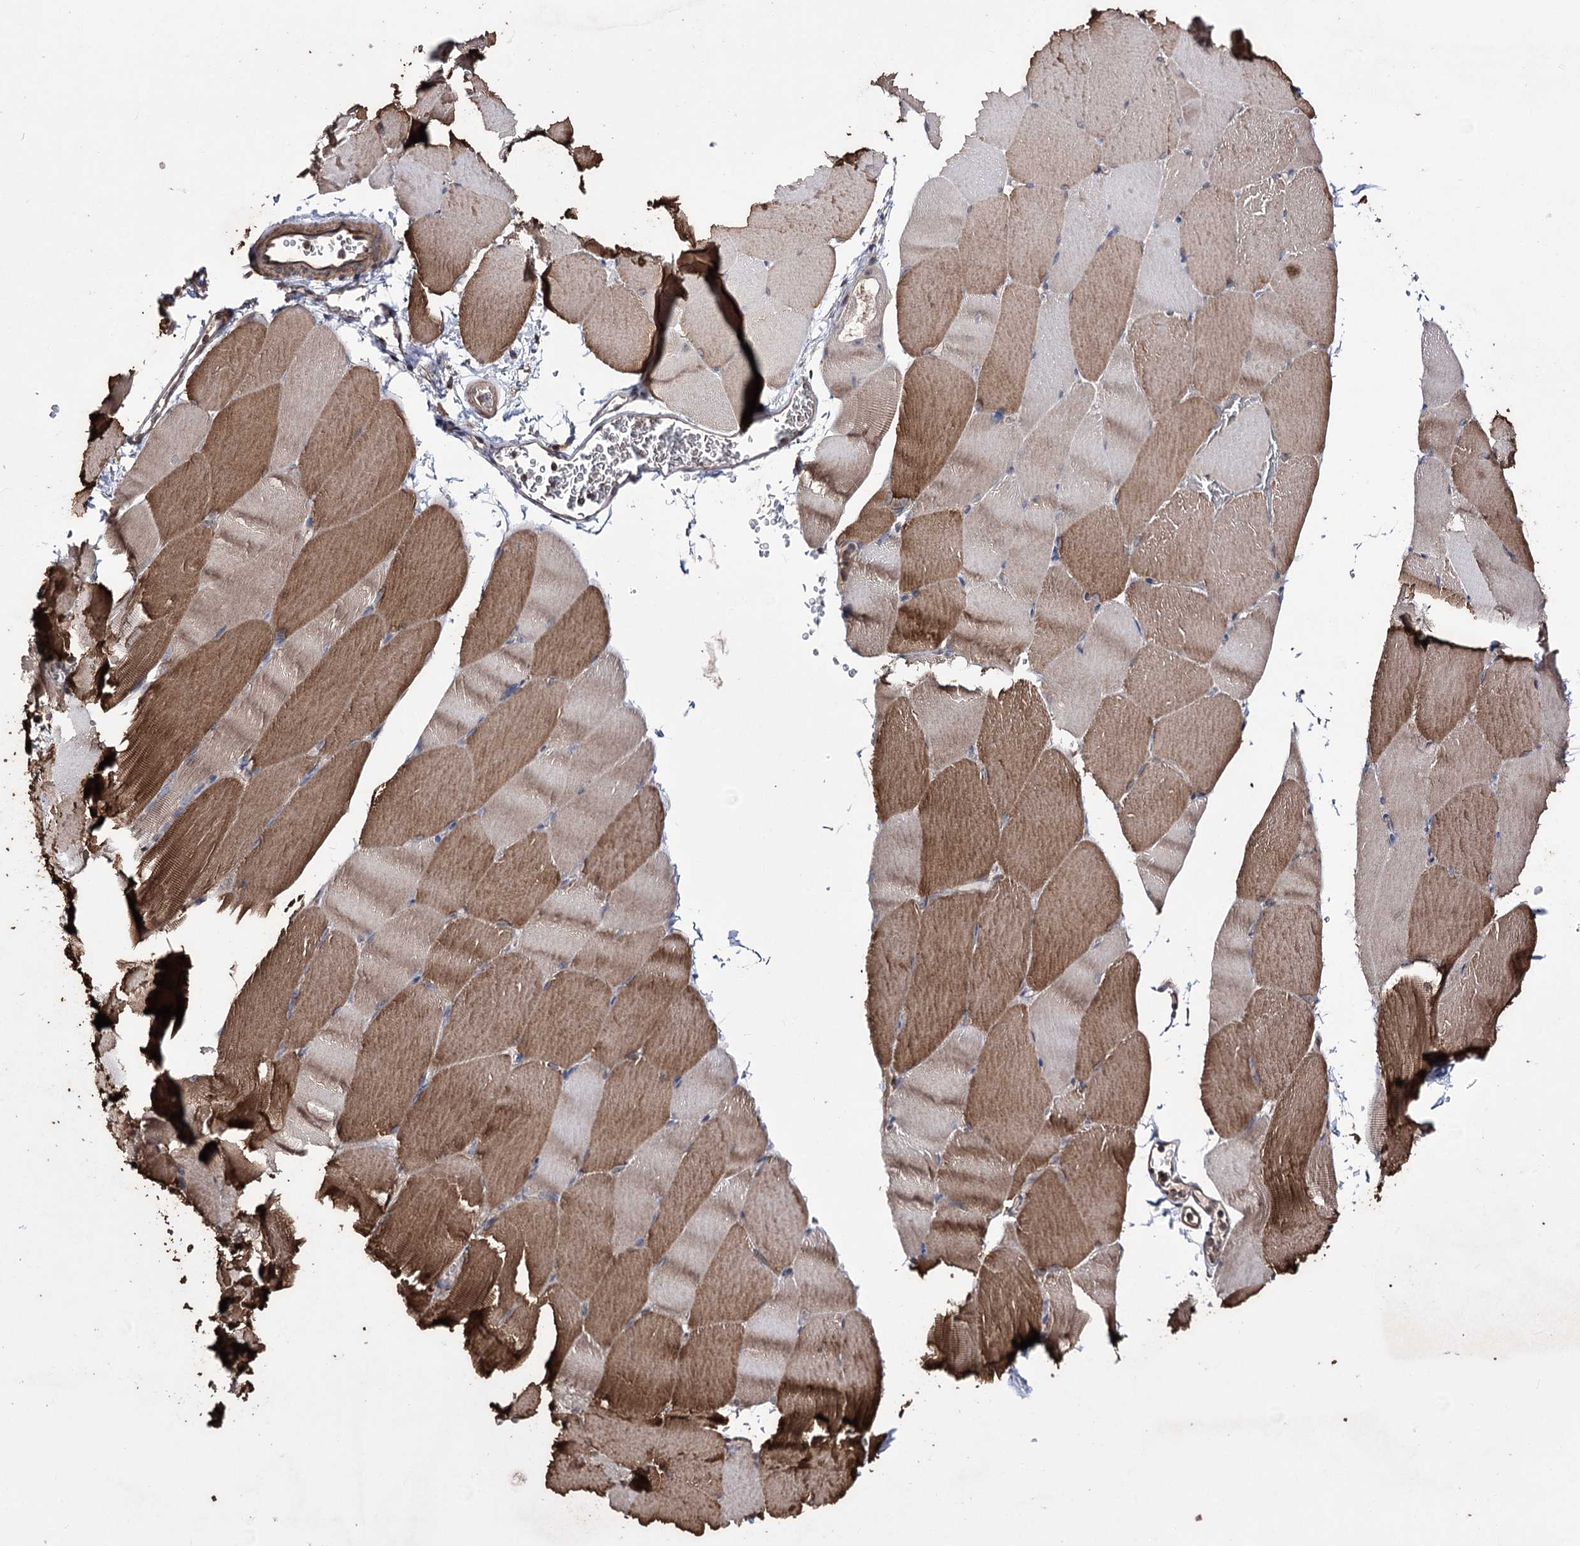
{"staining": {"intensity": "moderate", "quantity": "25%-75%", "location": "cytoplasmic/membranous"}, "tissue": "skeletal muscle", "cell_type": "Myocytes", "image_type": "normal", "snomed": [{"axis": "morphology", "description": "Normal tissue, NOS"}, {"axis": "topography", "description": "Skeletal muscle"}, {"axis": "topography", "description": "Parathyroid gland"}], "caption": "Immunohistochemistry image of normal skeletal muscle: human skeletal muscle stained using IHC shows medium levels of moderate protein expression localized specifically in the cytoplasmic/membranous of myocytes, appearing as a cytoplasmic/membranous brown color.", "gene": "ZNF662", "patient": {"sex": "female", "age": 37}}